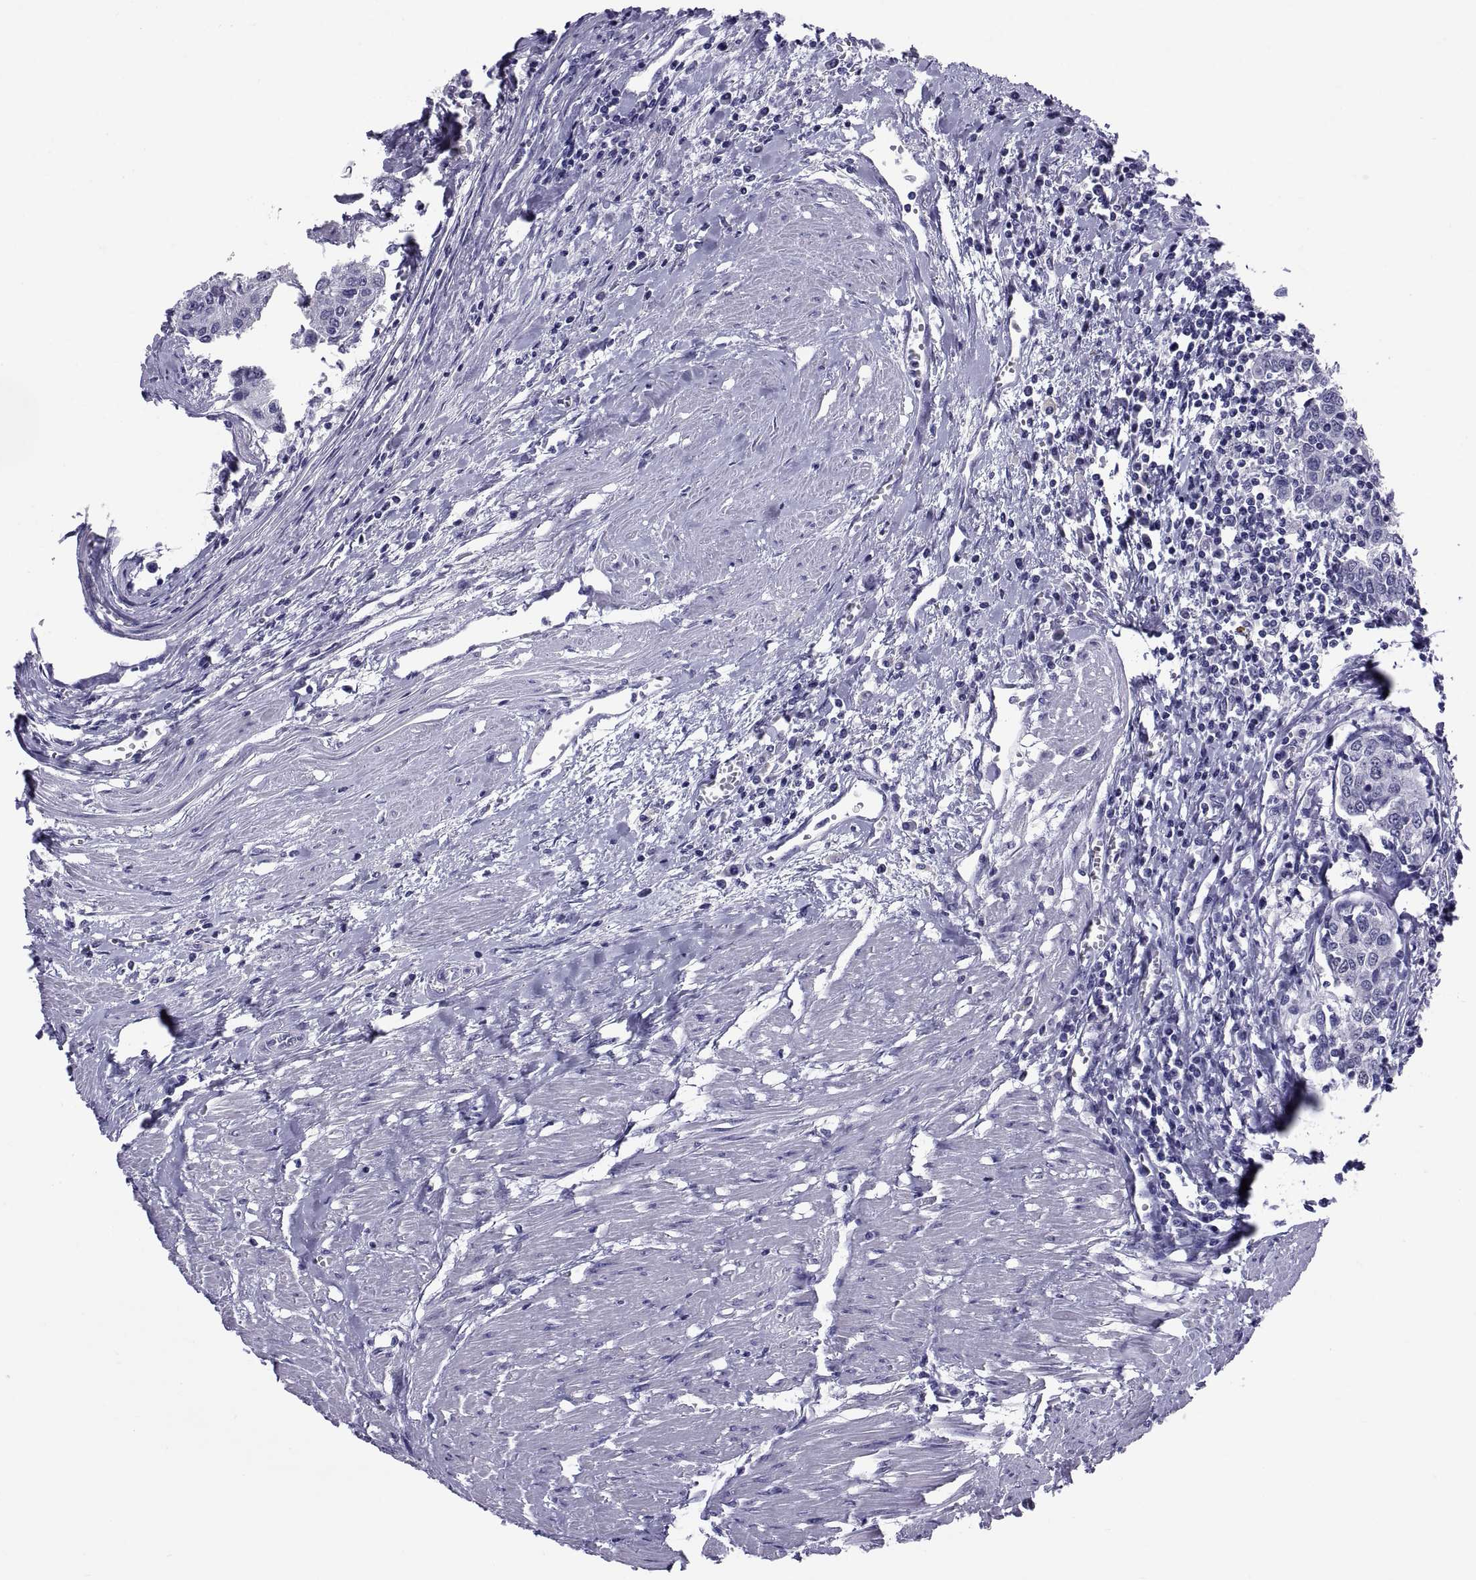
{"staining": {"intensity": "negative", "quantity": "none", "location": "none"}, "tissue": "urothelial cancer", "cell_type": "Tumor cells", "image_type": "cancer", "snomed": [{"axis": "morphology", "description": "Urothelial carcinoma, High grade"}, {"axis": "topography", "description": "Urinary bladder"}], "caption": "Micrograph shows no protein expression in tumor cells of high-grade urothelial carcinoma tissue. Nuclei are stained in blue.", "gene": "TGFBR3L", "patient": {"sex": "female", "age": 85}}